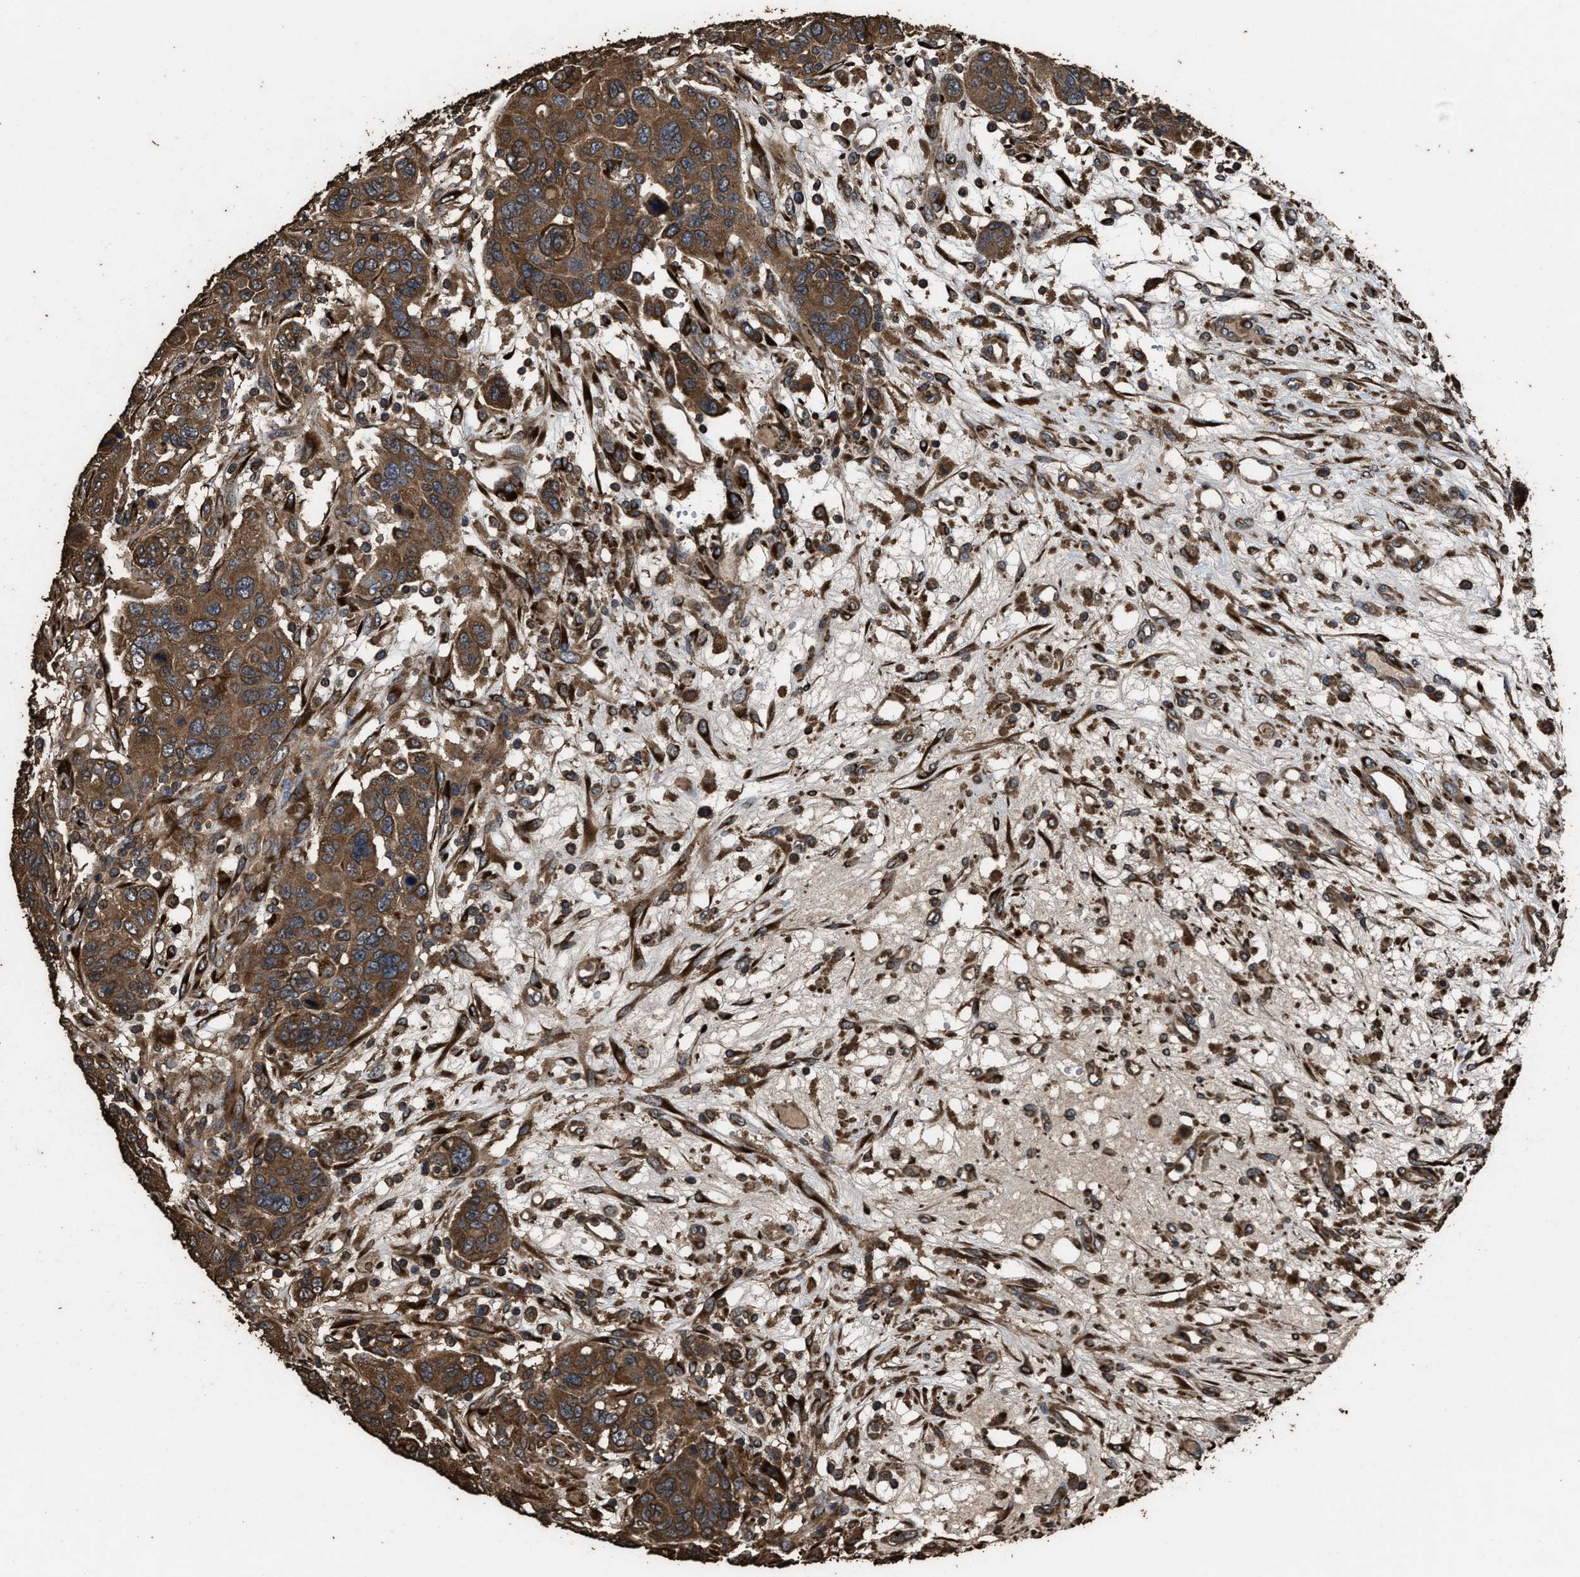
{"staining": {"intensity": "strong", "quantity": ">75%", "location": "cytoplasmic/membranous"}, "tissue": "breast cancer", "cell_type": "Tumor cells", "image_type": "cancer", "snomed": [{"axis": "morphology", "description": "Duct carcinoma"}, {"axis": "topography", "description": "Breast"}], "caption": "Breast cancer stained with a brown dye demonstrates strong cytoplasmic/membranous positive staining in approximately >75% of tumor cells.", "gene": "ZMYND19", "patient": {"sex": "female", "age": 37}}